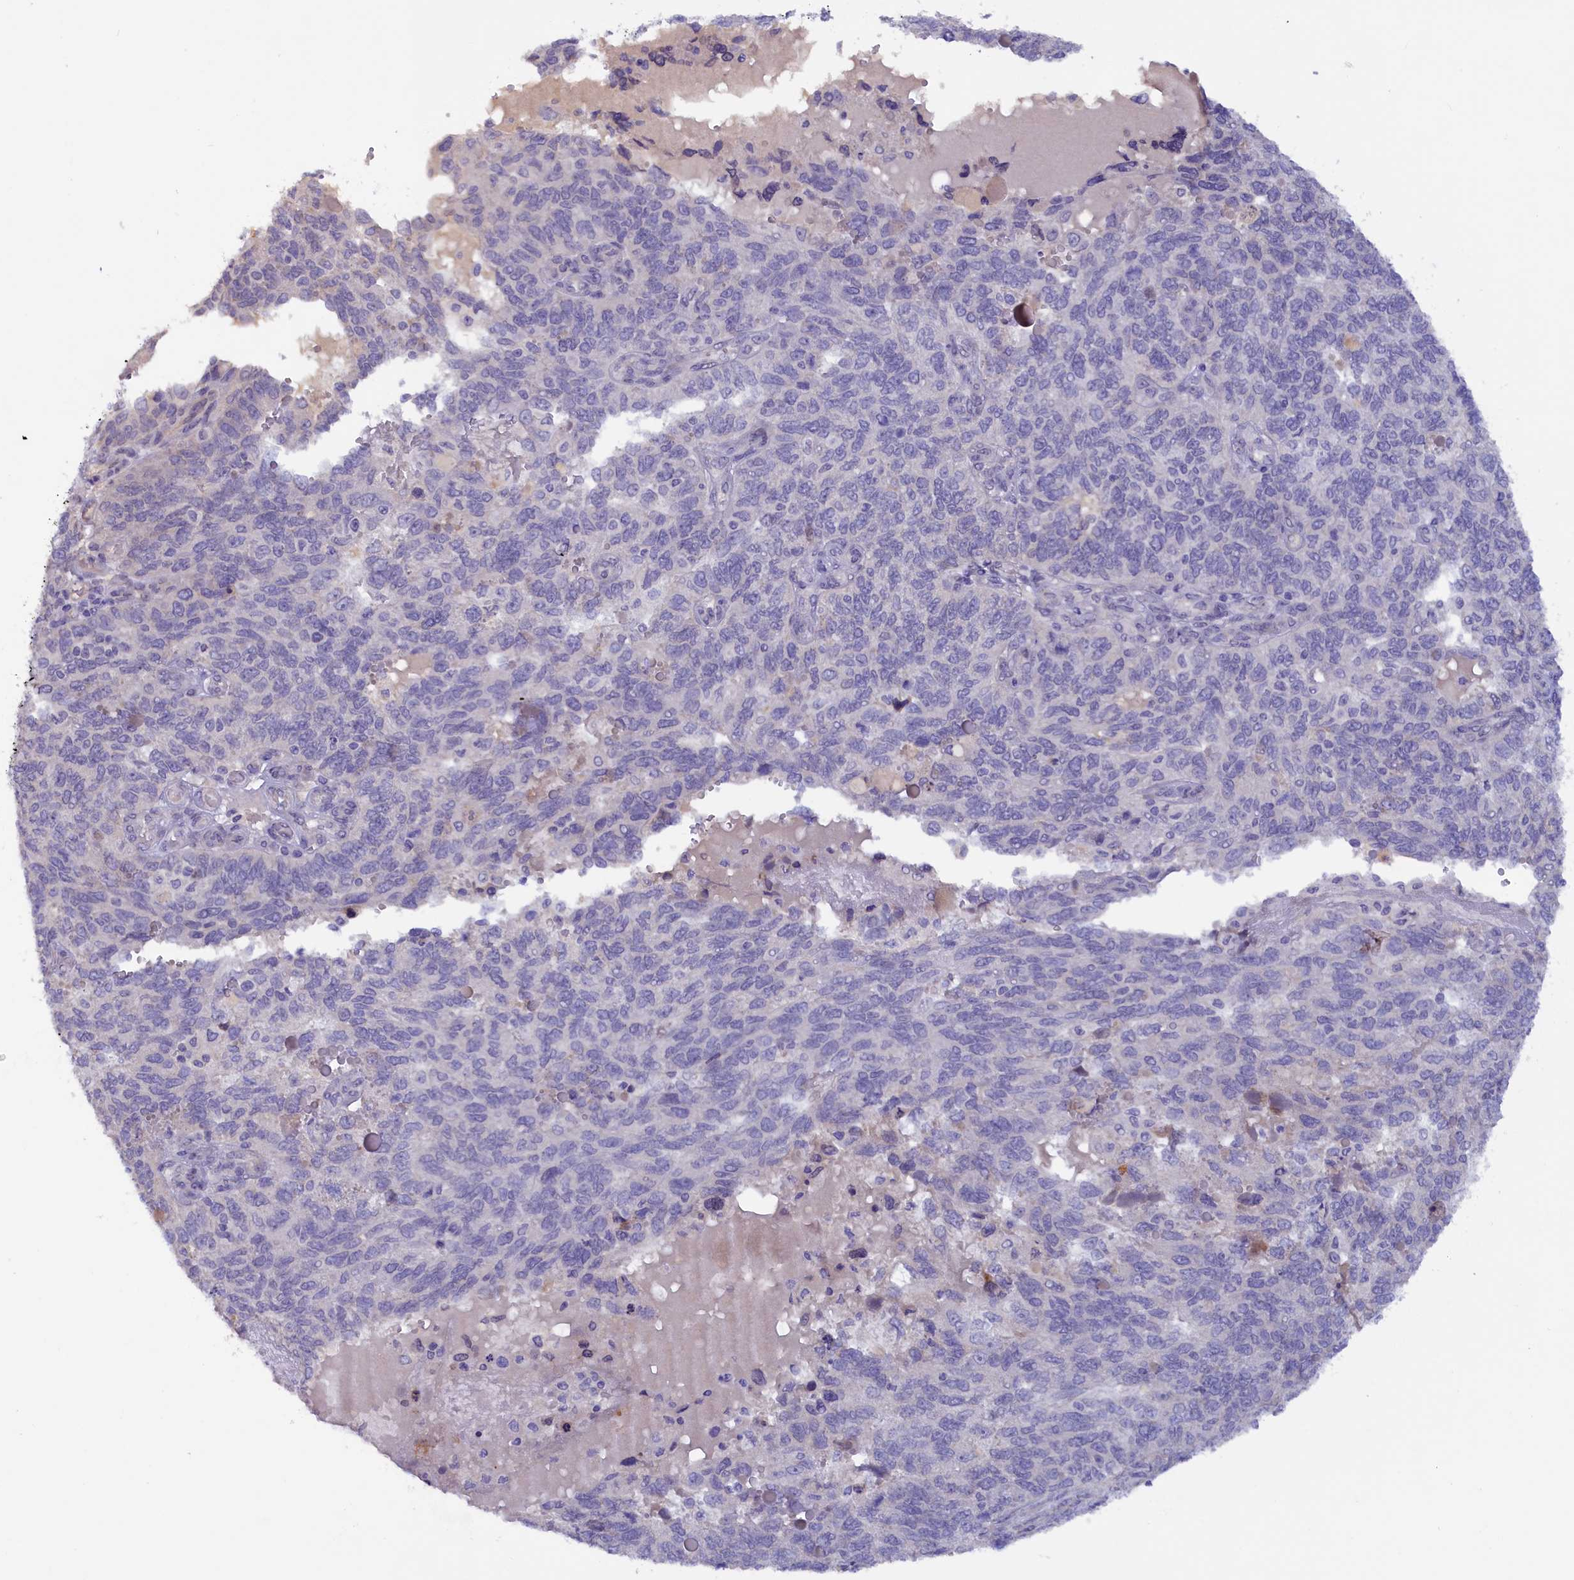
{"staining": {"intensity": "negative", "quantity": "none", "location": "none"}, "tissue": "endometrial cancer", "cell_type": "Tumor cells", "image_type": "cancer", "snomed": [{"axis": "morphology", "description": "Adenocarcinoma, NOS"}, {"axis": "topography", "description": "Endometrium"}], "caption": "Photomicrograph shows no significant protein expression in tumor cells of endometrial adenocarcinoma.", "gene": "ZSWIM4", "patient": {"sex": "female", "age": 66}}